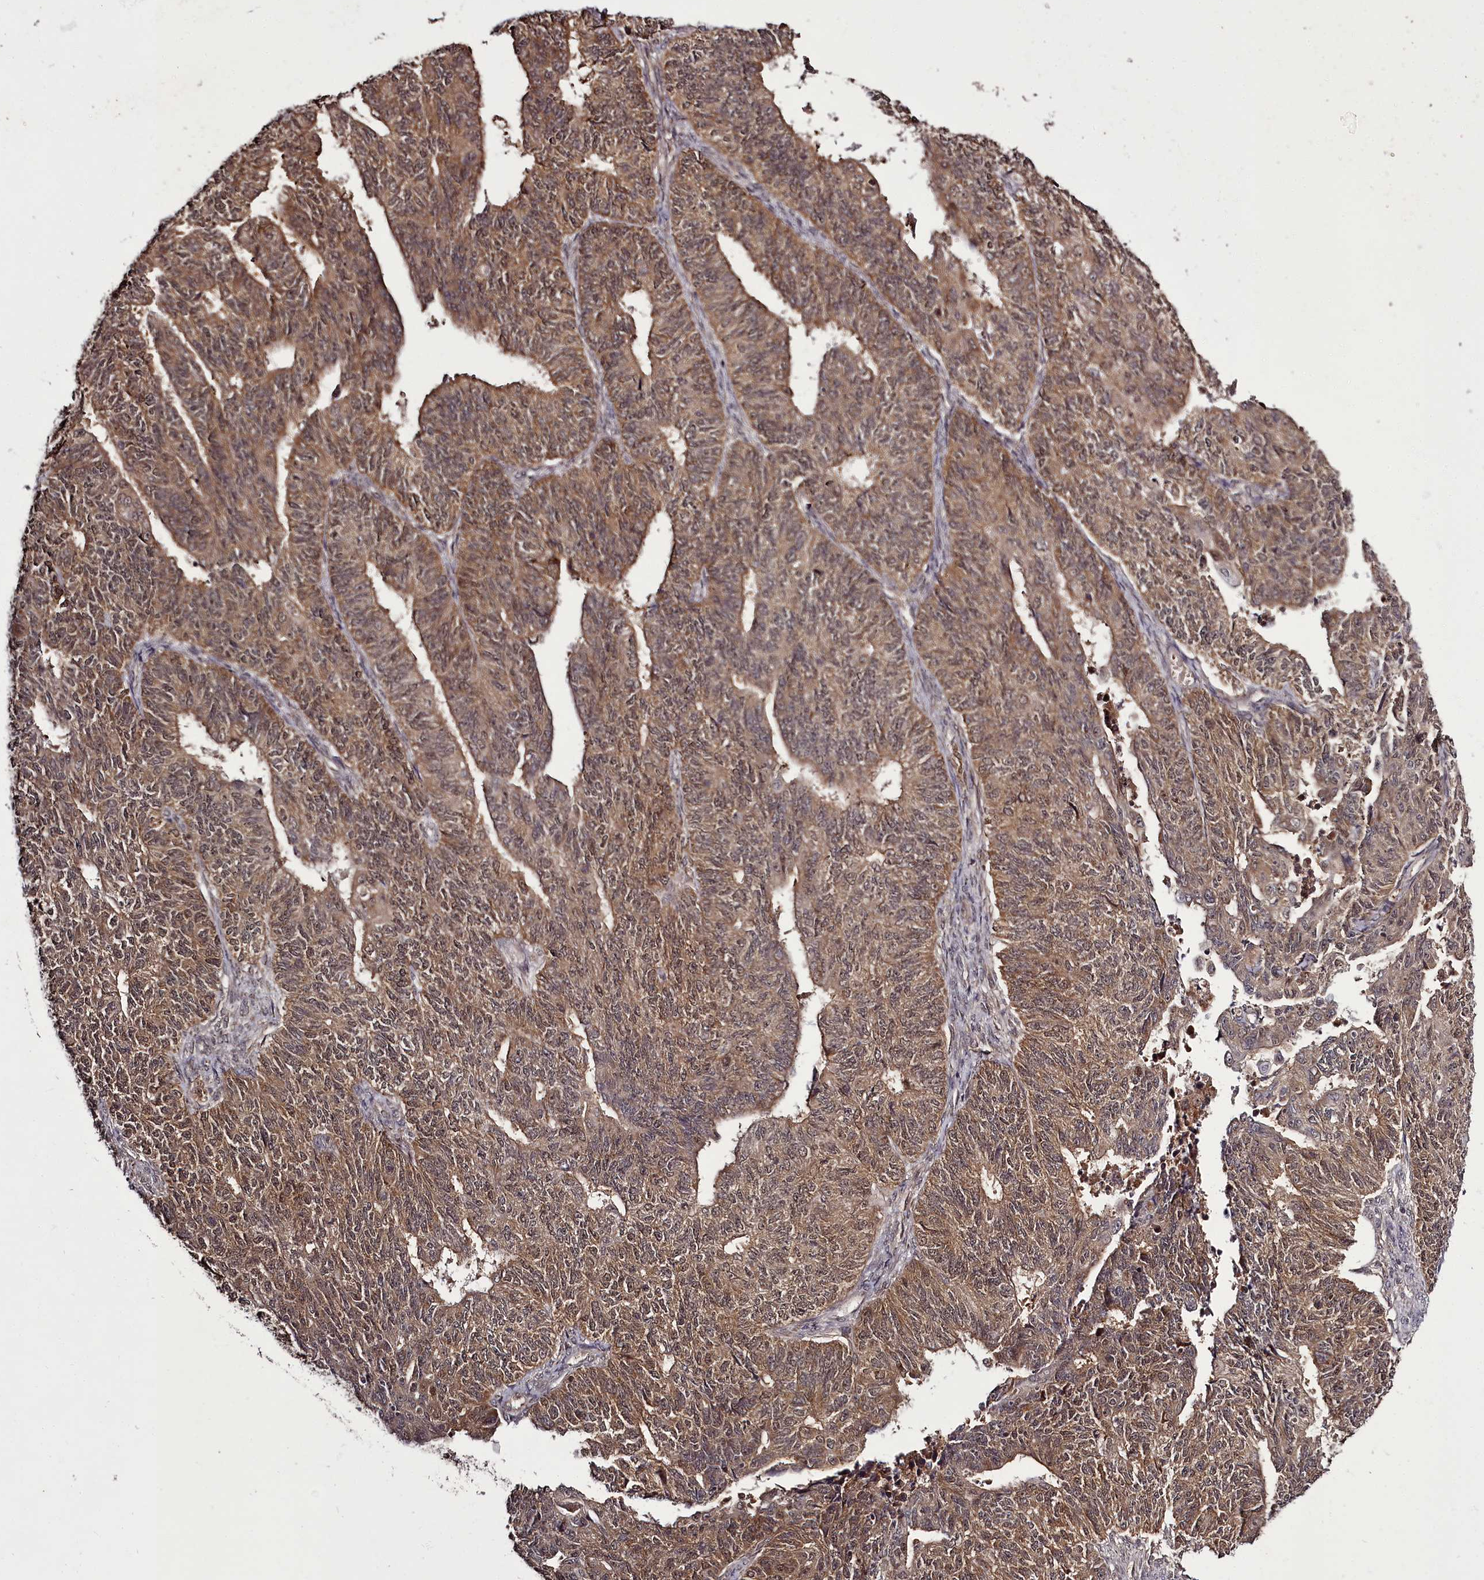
{"staining": {"intensity": "moderate", "quantity": ">75%", "location": "cytoplasmic/membranous,nuclear"}, "tissue": "endometrial cancer", "cell_type": "Tumor cells", "image_type": "cancer", "snomed": [{"axis": "morphology", "description": "Adenocarcinoma, NOS"}, {"axis": "topography", "description": "Endometrium"}], "caption": "The photomicrograph exhibits staining of endometrial cancer (adenocarcinoma), revealing moderate cytoplasmic/membranous and nuclear protein positivity (brown color) within tumor cells.", "gene": "PCBP2", "patient": {"sex": "female", "age": 32}}